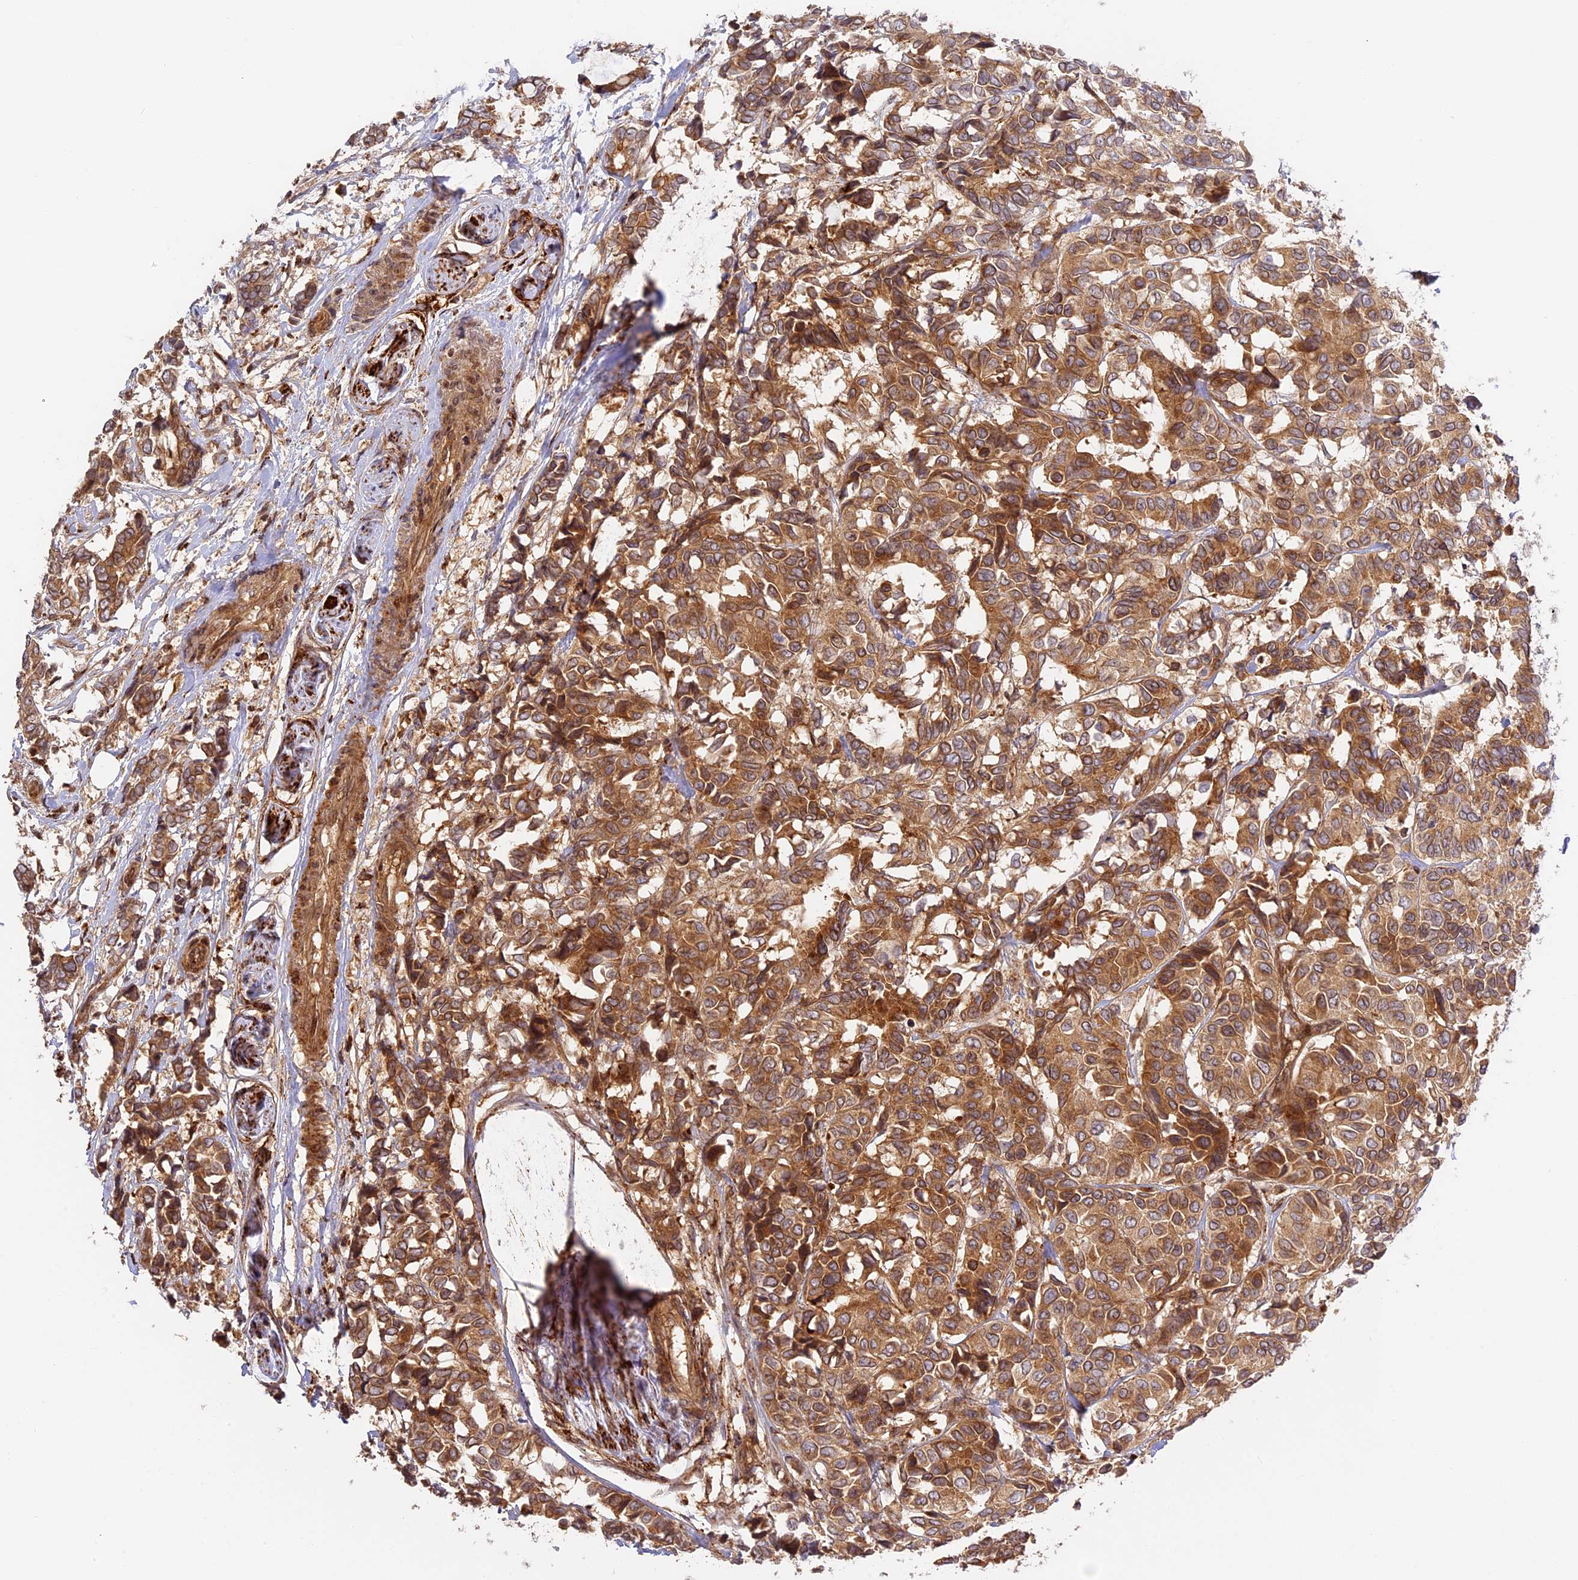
{"staining": {"intensity": "moderate", "quantity": ">75%", "location": "cytoplasmic/membranous"}, "tissue": "breast cancer", "cell_type": "Tumor cells", "image_type": "cancer", "snomed": [{"axis": "morphology", "description": "Duct carcinoma"}, {"axis": "topography", "description": "Breast"}], "caption": "Breast cancer (intraductal carcinoma) stained with a brown dye displays moderate cytoplasmic/membranous positive positivity in approximately >75% of tumor cells.", "gene": "DGKH", "patient": {"sex": "female", "age": 87}}